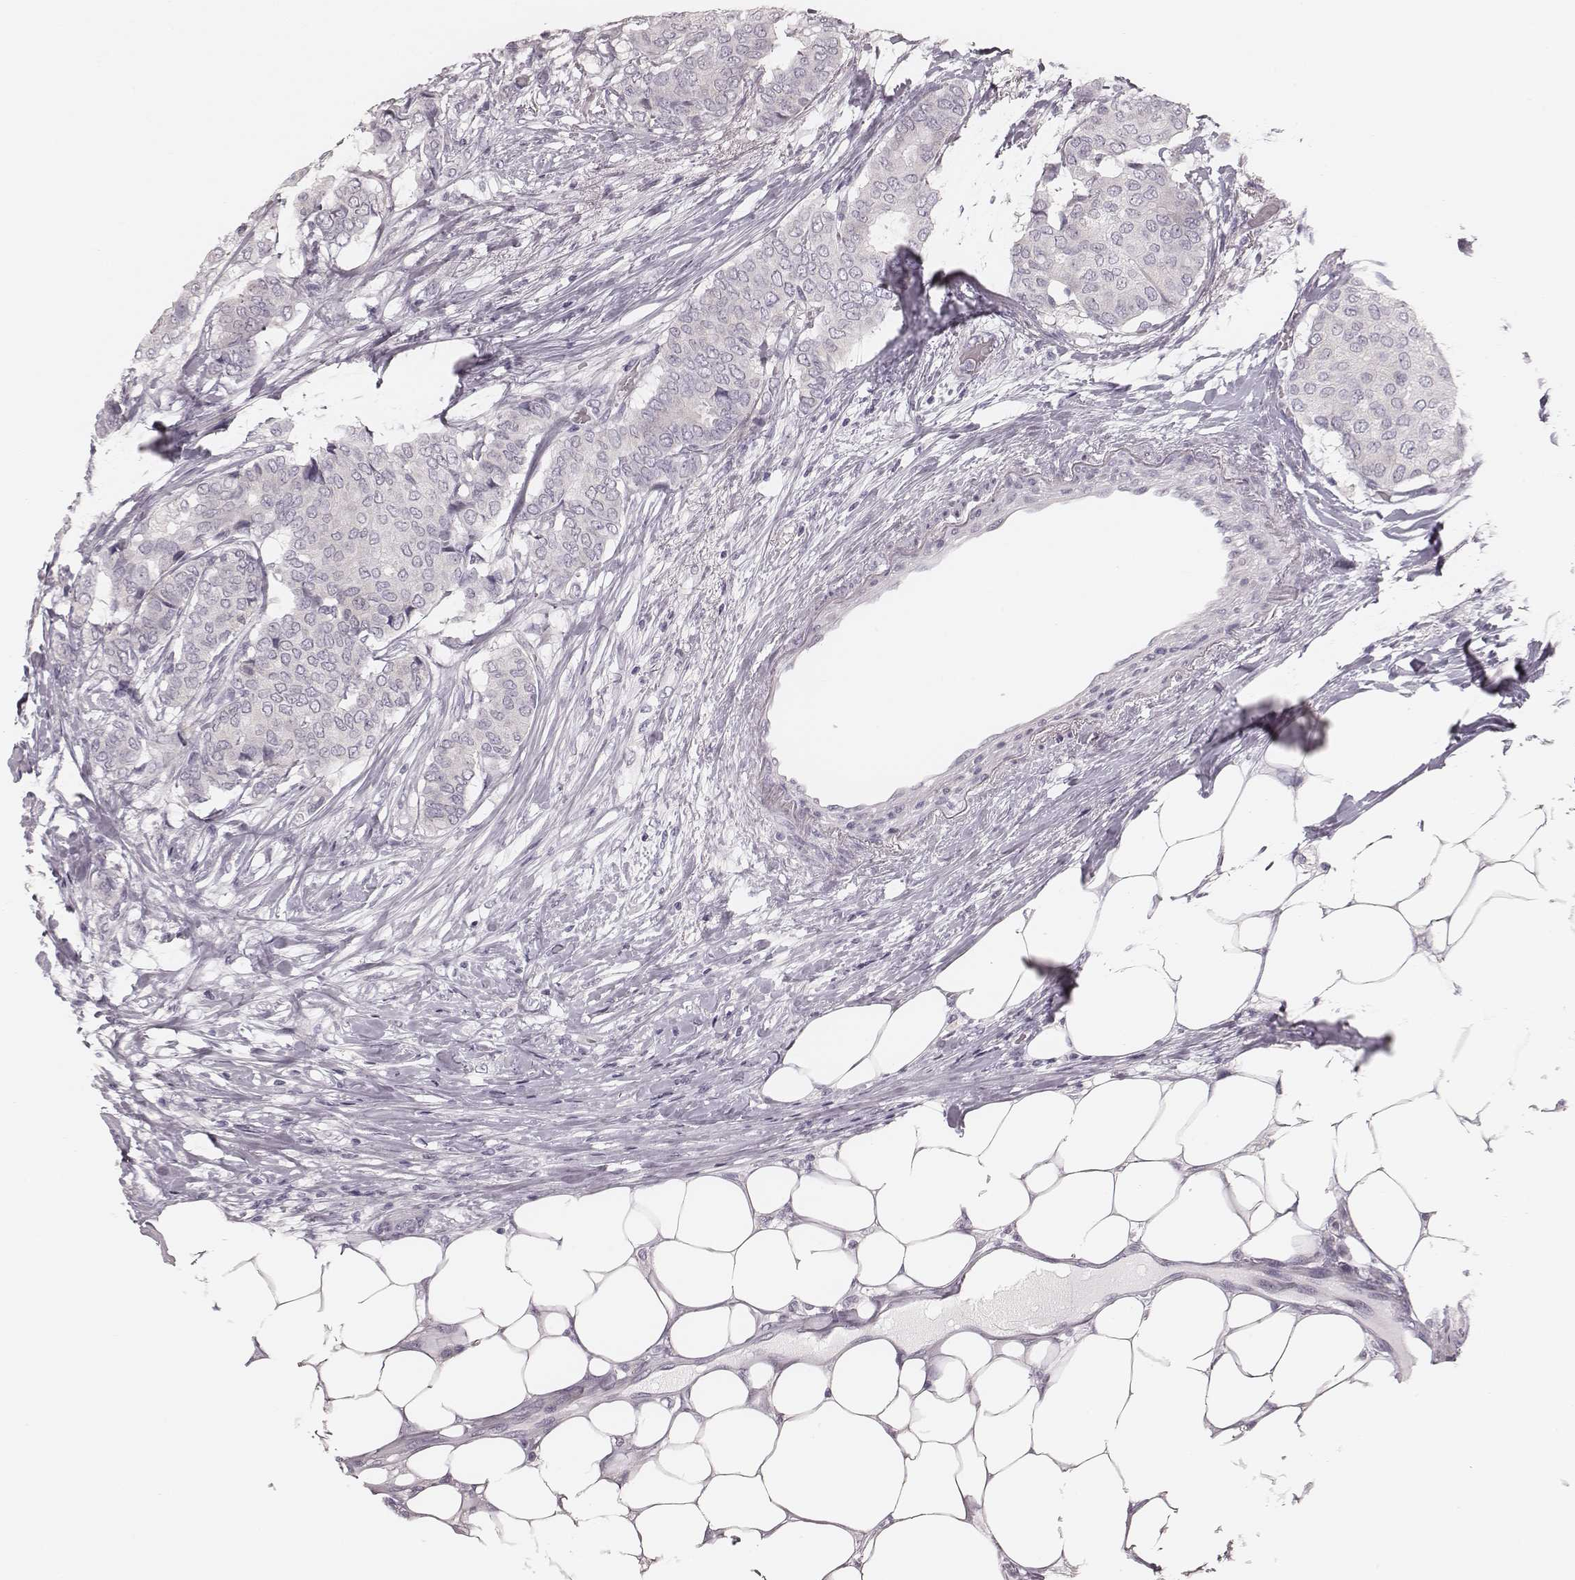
{"staining": {"intensity": "negative", "quantity": "none", "location": "none"}, "tissue": "breast cancer", "cell_type": "Tumor cells", "image_type": "cancer", "snomed": [{"axis": "morphology", "description": "Duct carcinoma"}, {"axis": "topography", "description": "Breast"}], "caption": "IHC micrograph of intraductal carcinoma (breast) stained for a protein (brown), which exhibits no positivity in tumor cells.", "gene": "SPA17", "patient": {"sex": "female", "age": 75}}